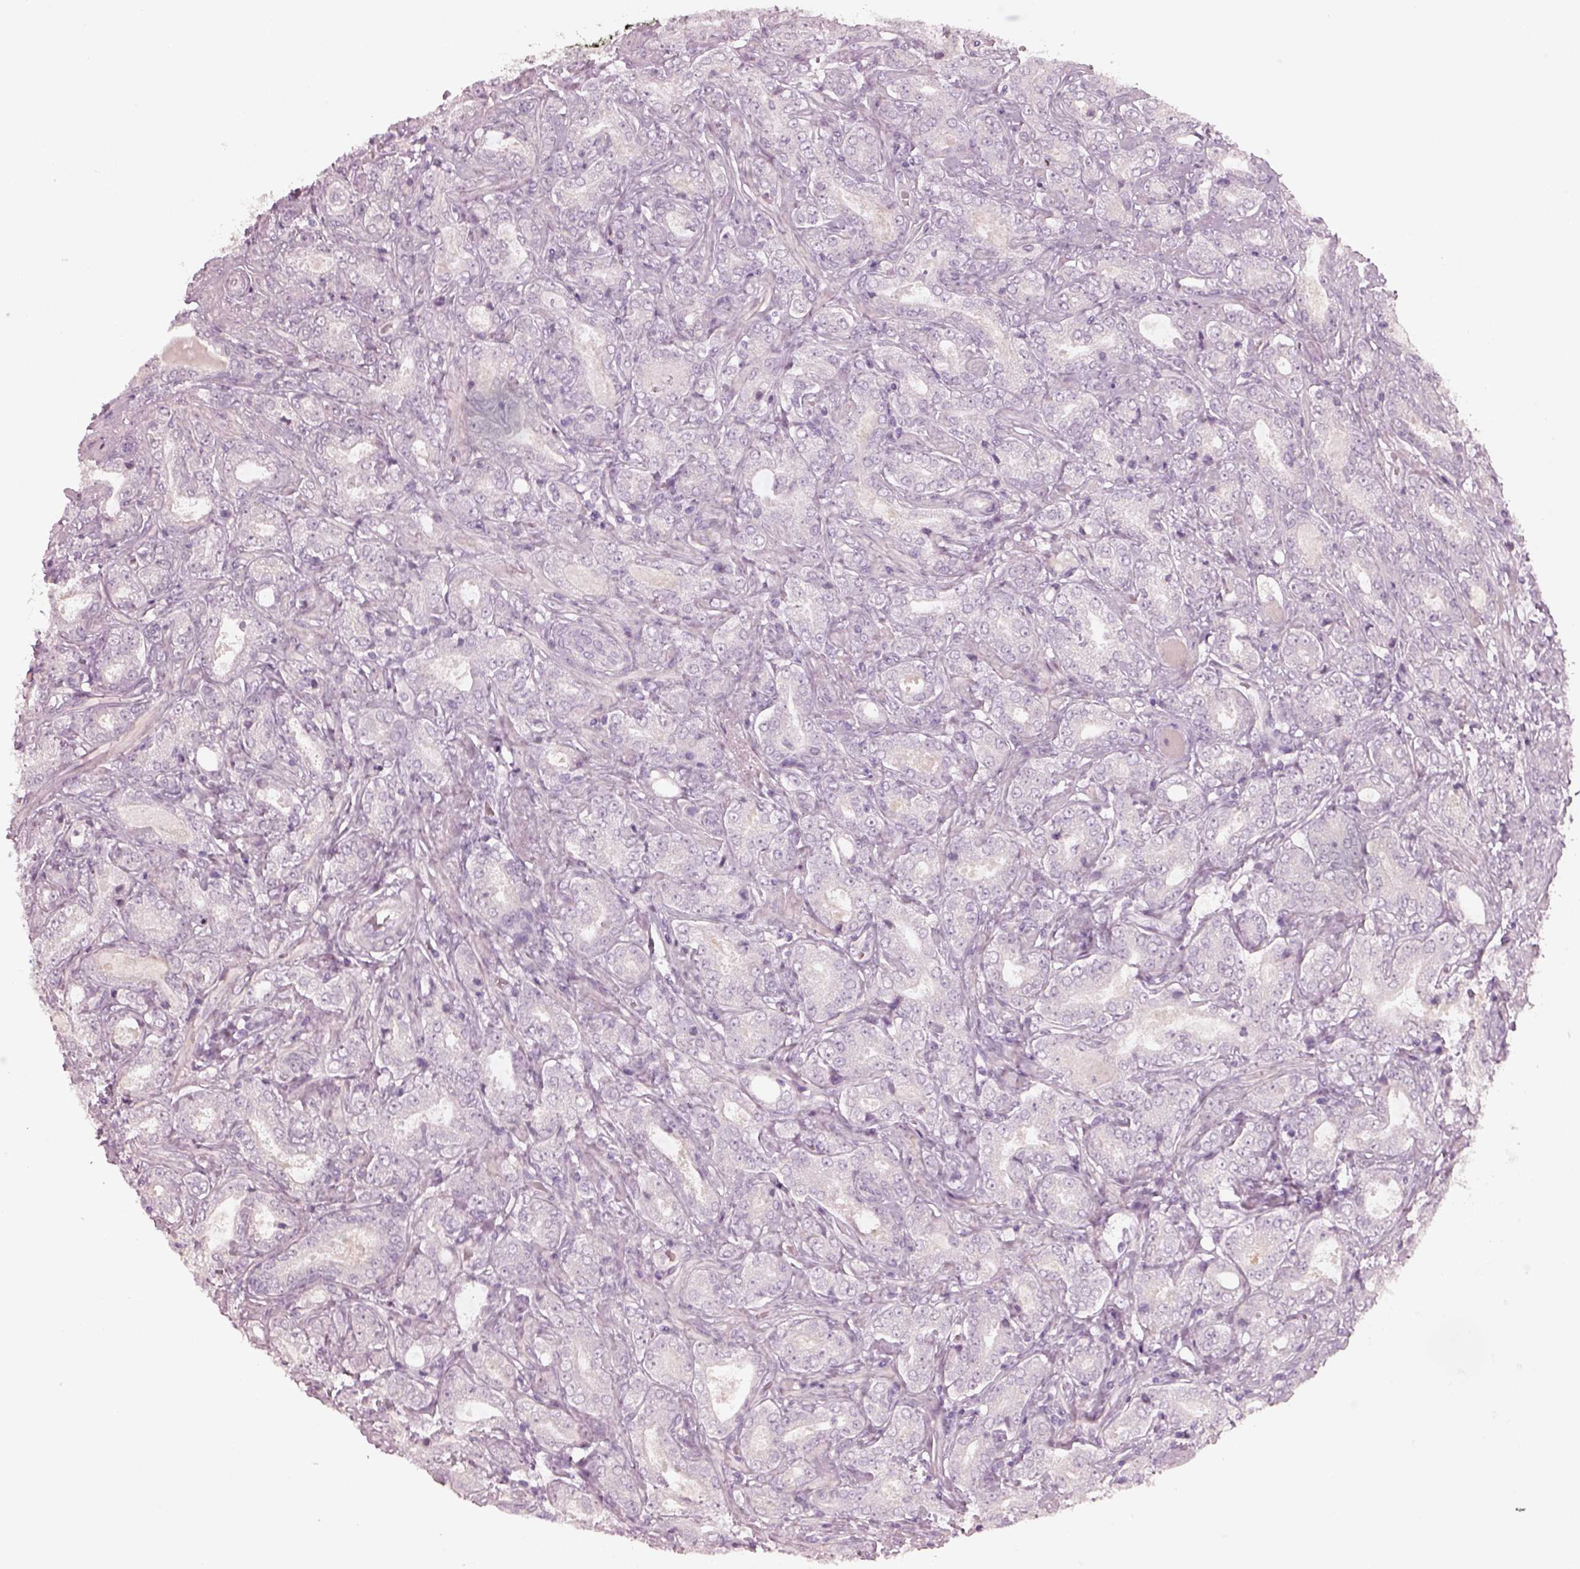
{"staining": {"intensity": "negative", "quantity": "none", "location": "none"}, "tissue": "prostate cancer", "cell_type": "Tumor cells", "image_type": "cancer", "snomed": [{"axis": "morphology", "description": "Adenocarcinoma, NOS"}, {"axis": "topography", "description": "Prostate"}], "caption": "Image shows no significant protein positivity in tumor cells of prostate adenocarcinoma.", "gene": "SPATA6L", "patient": {"sex": "male", "age": 64}}